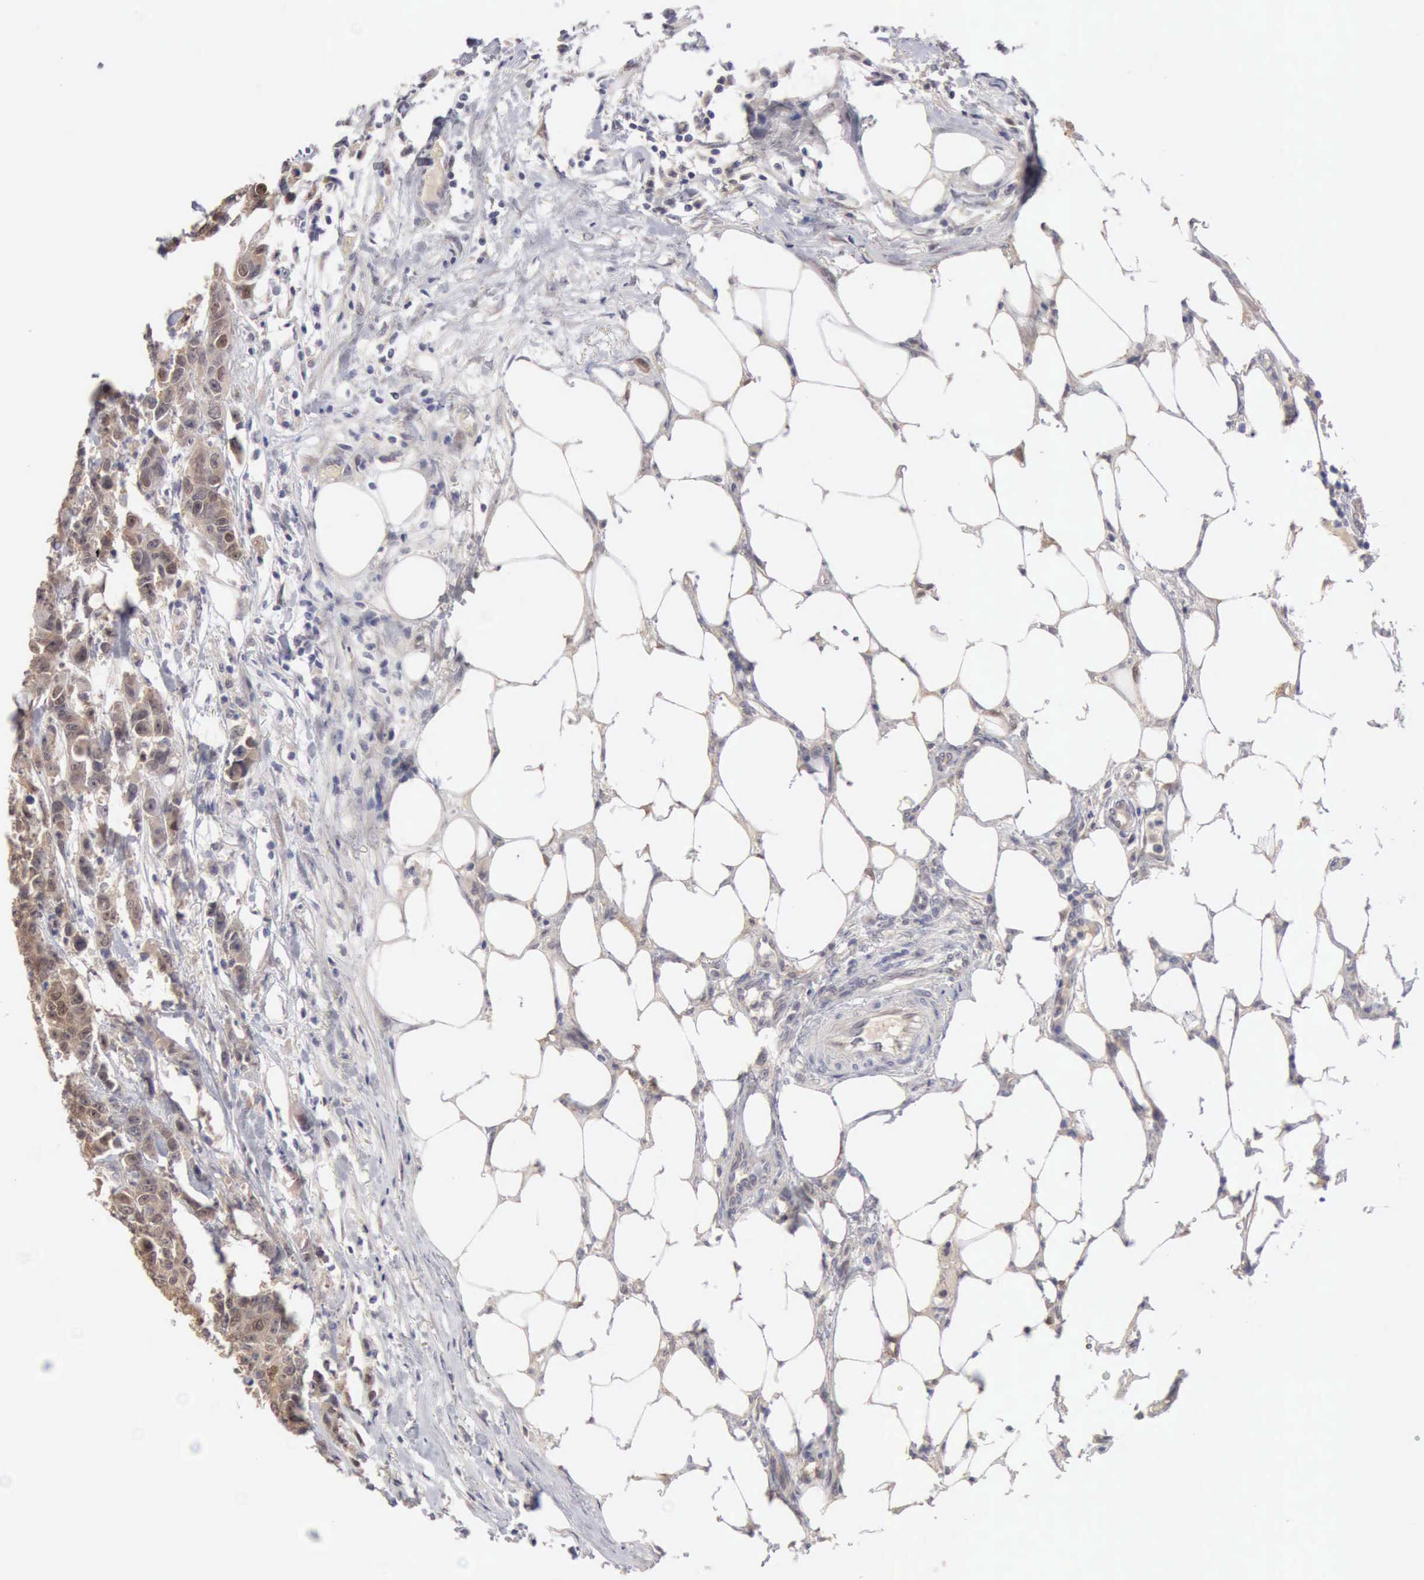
{"staining": {"intensity": "weak", "quantity": "25%-75%", "location": "cytoplasmic/membranous"}, "tissue": "colorectal cancer", "cell_type": "Tumor cells", "image_type": "cancer", "snomed": [{"axis": "morphology", "description": "Adenocarcinoma, NOS"}, {"axis": "topography", "description": "Colon"}], "caption": "This histopathology image displays IHC staining of colorectal cancer (adenocarcinoma), with low weak cytoplasmic/membranous expression in approximately 25%-75% of tumor cells.", "gene": "PTGR2", "patient": {"sex": "female", "age": 86}}